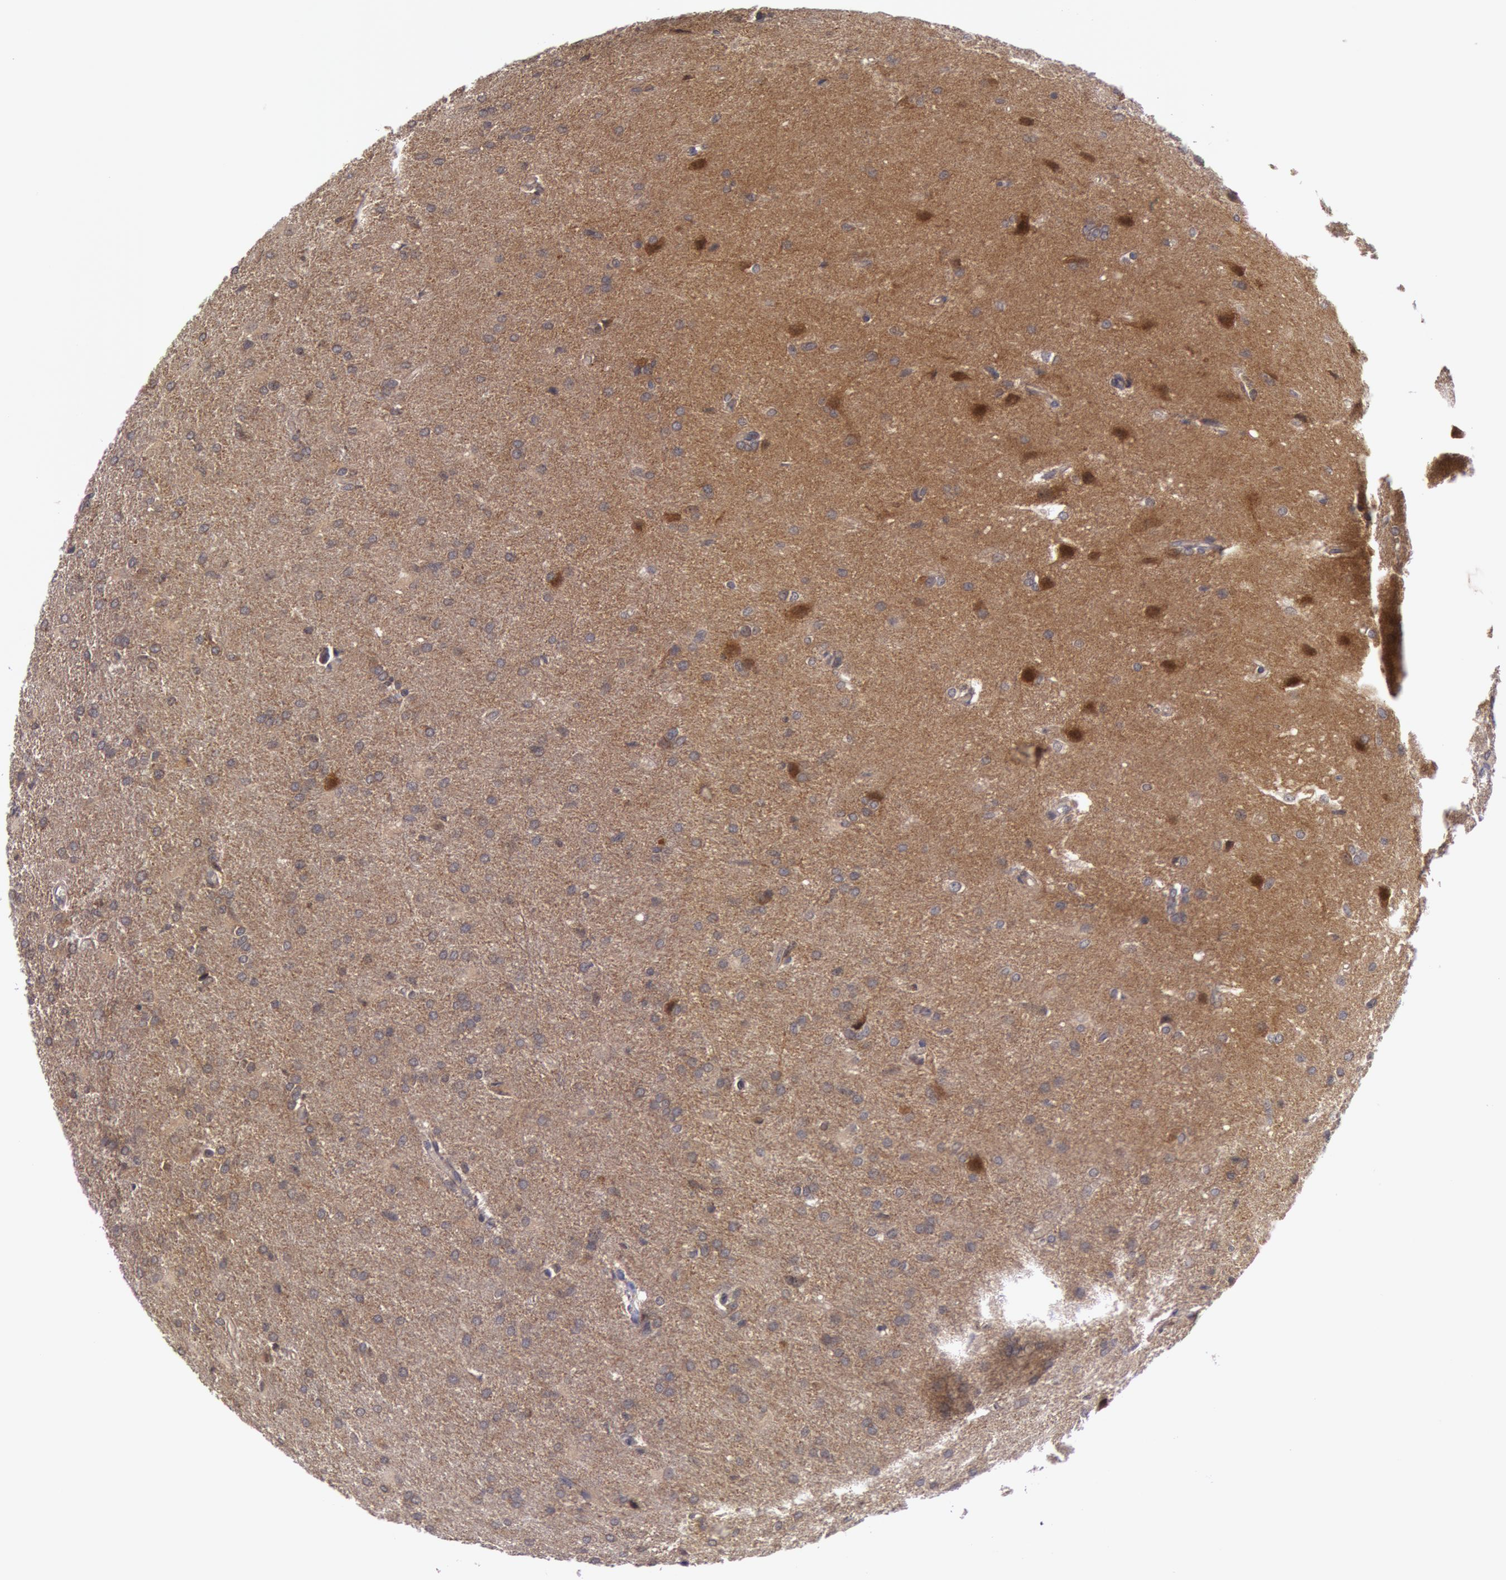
{"staining": {"intensity": "negative", "quantity": "none", "location": "none"}, "tissue": "glioma", "cell_type": "Tumor cells", "image_type": "cancer", "snomed": [{"axis": "morphology", "description": "Glioma, malignant, High grade"}, {"axis": "topography", "description": "Brain"}], "caption": "There is no significant staining in tumor cells of glioma. Nuclei are stained in blue.", "gene": "BRAF", "patient": {"sex": "male", "age": 68}}